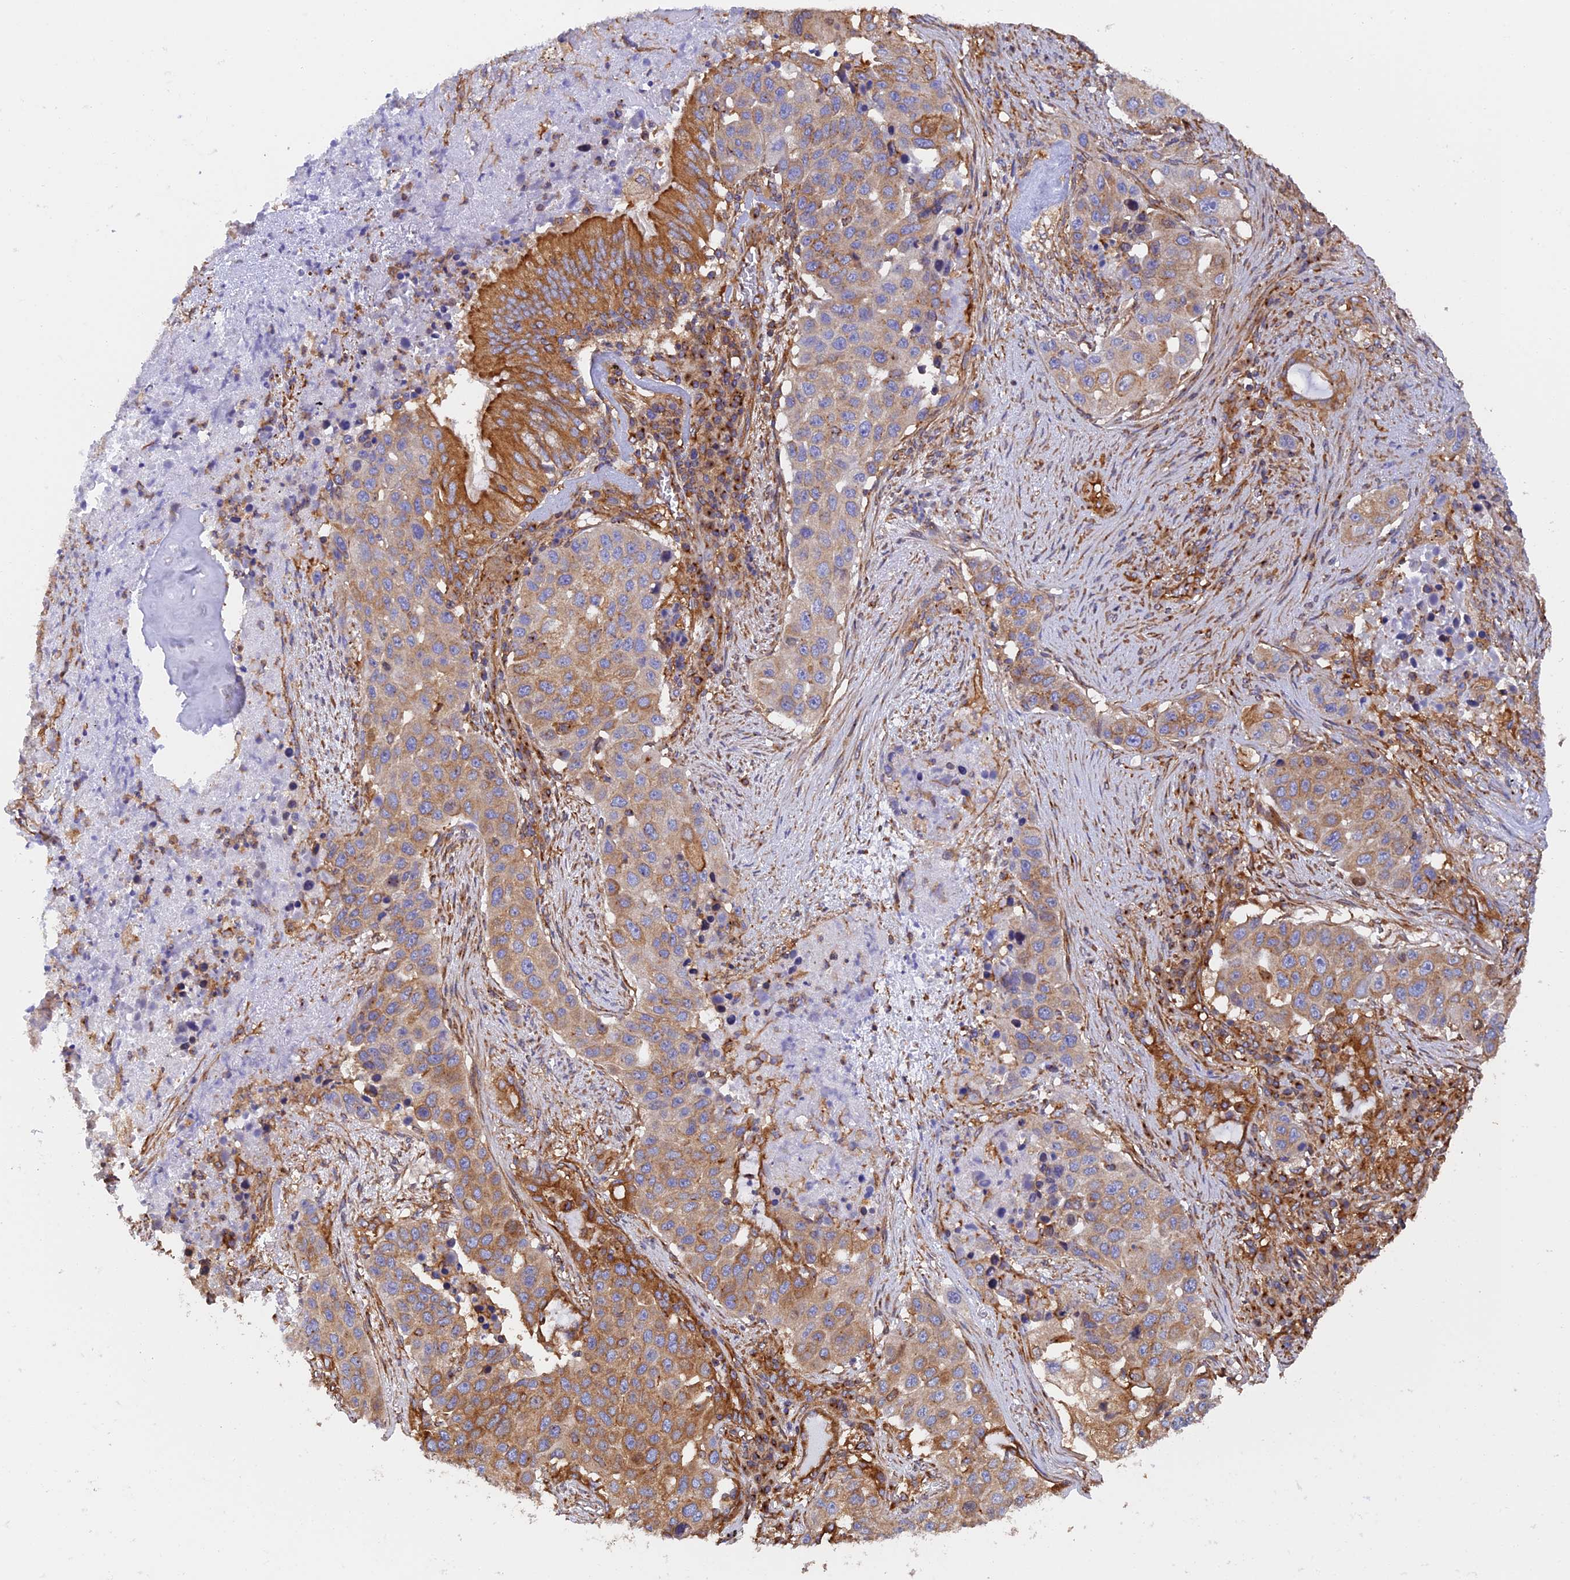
{"staining": {"intensity": "moderate", "quantity": "25%-75%", "location": "cytoplasmic/membranous"}, "tissue": "lung cancer", "cell_type": "Tumor cells", "image_type": "cancer", "snomed": [{"axis": "morphology", "description": "Squamous cell carcinoma, NOS"}, {"axis": "topography", "description": "Lung"}], "caption": "Approximately 25%-75% of tumor cells in human lung cancer display moderate cytoplasmic/membranous protein expression as visualized by brown immunohistochemical staining.", "gene": "DCTN2", "patient": {"sex": "female", "age": 63}}